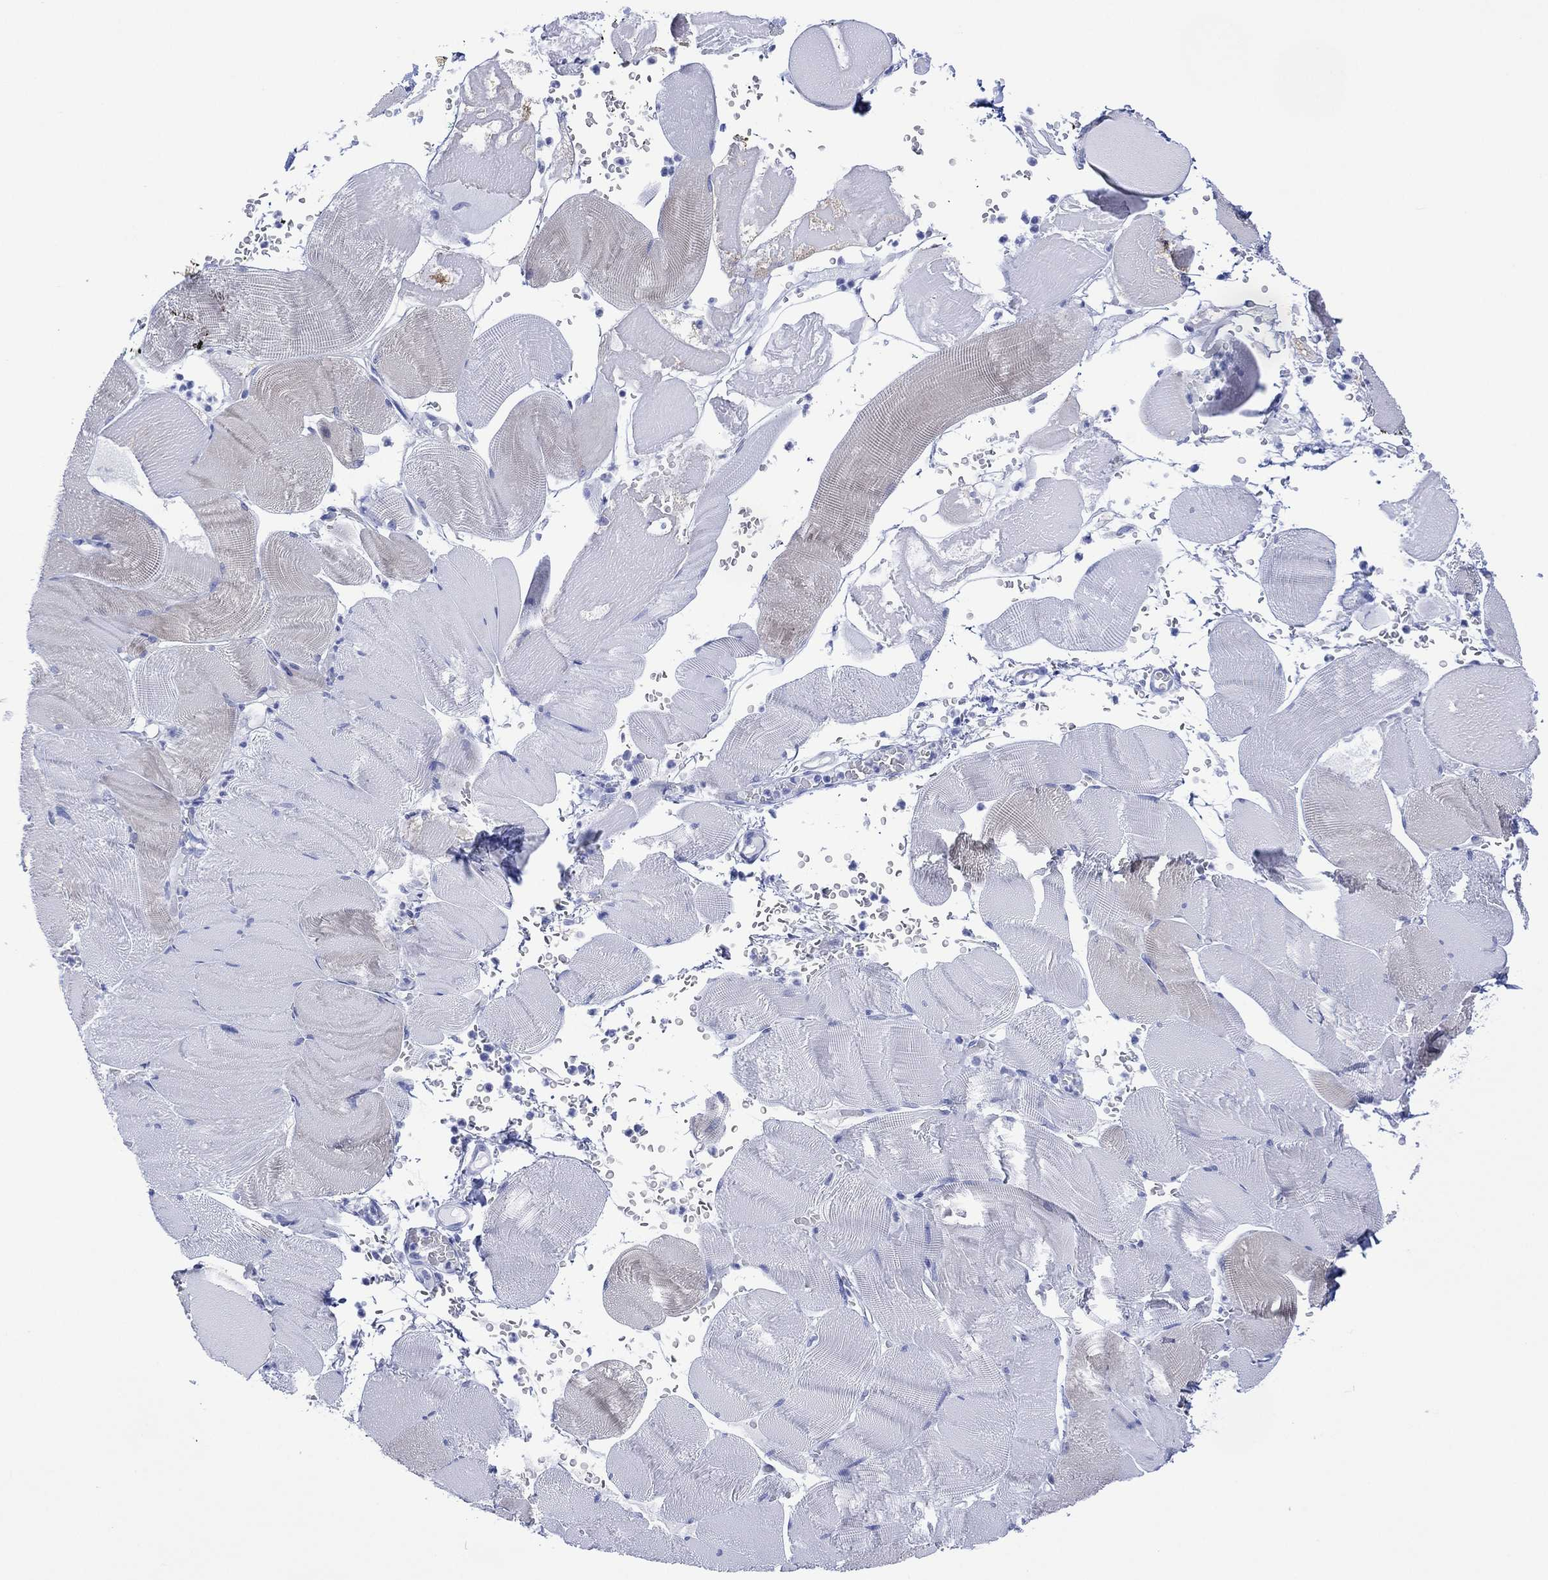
{"staining": {"intensity": "negative", "quantity": "none", "location": "none"}, "tissue": "skeletal muscle", "cell_type": "Myocytes", "image_type": "normal", "snomed": [{"axis": "morphology", "description": "Normal tissue, NOS"}, {"axis": "topography", "description": "Skeletal muscle"}], "caption": "A photomicrograph of human skeletal muscle is negative for staining in myocytes. (DAB IHC, high magnification).", "gene": "DPP4", "patient": {"sex": "male", "age": 56}}